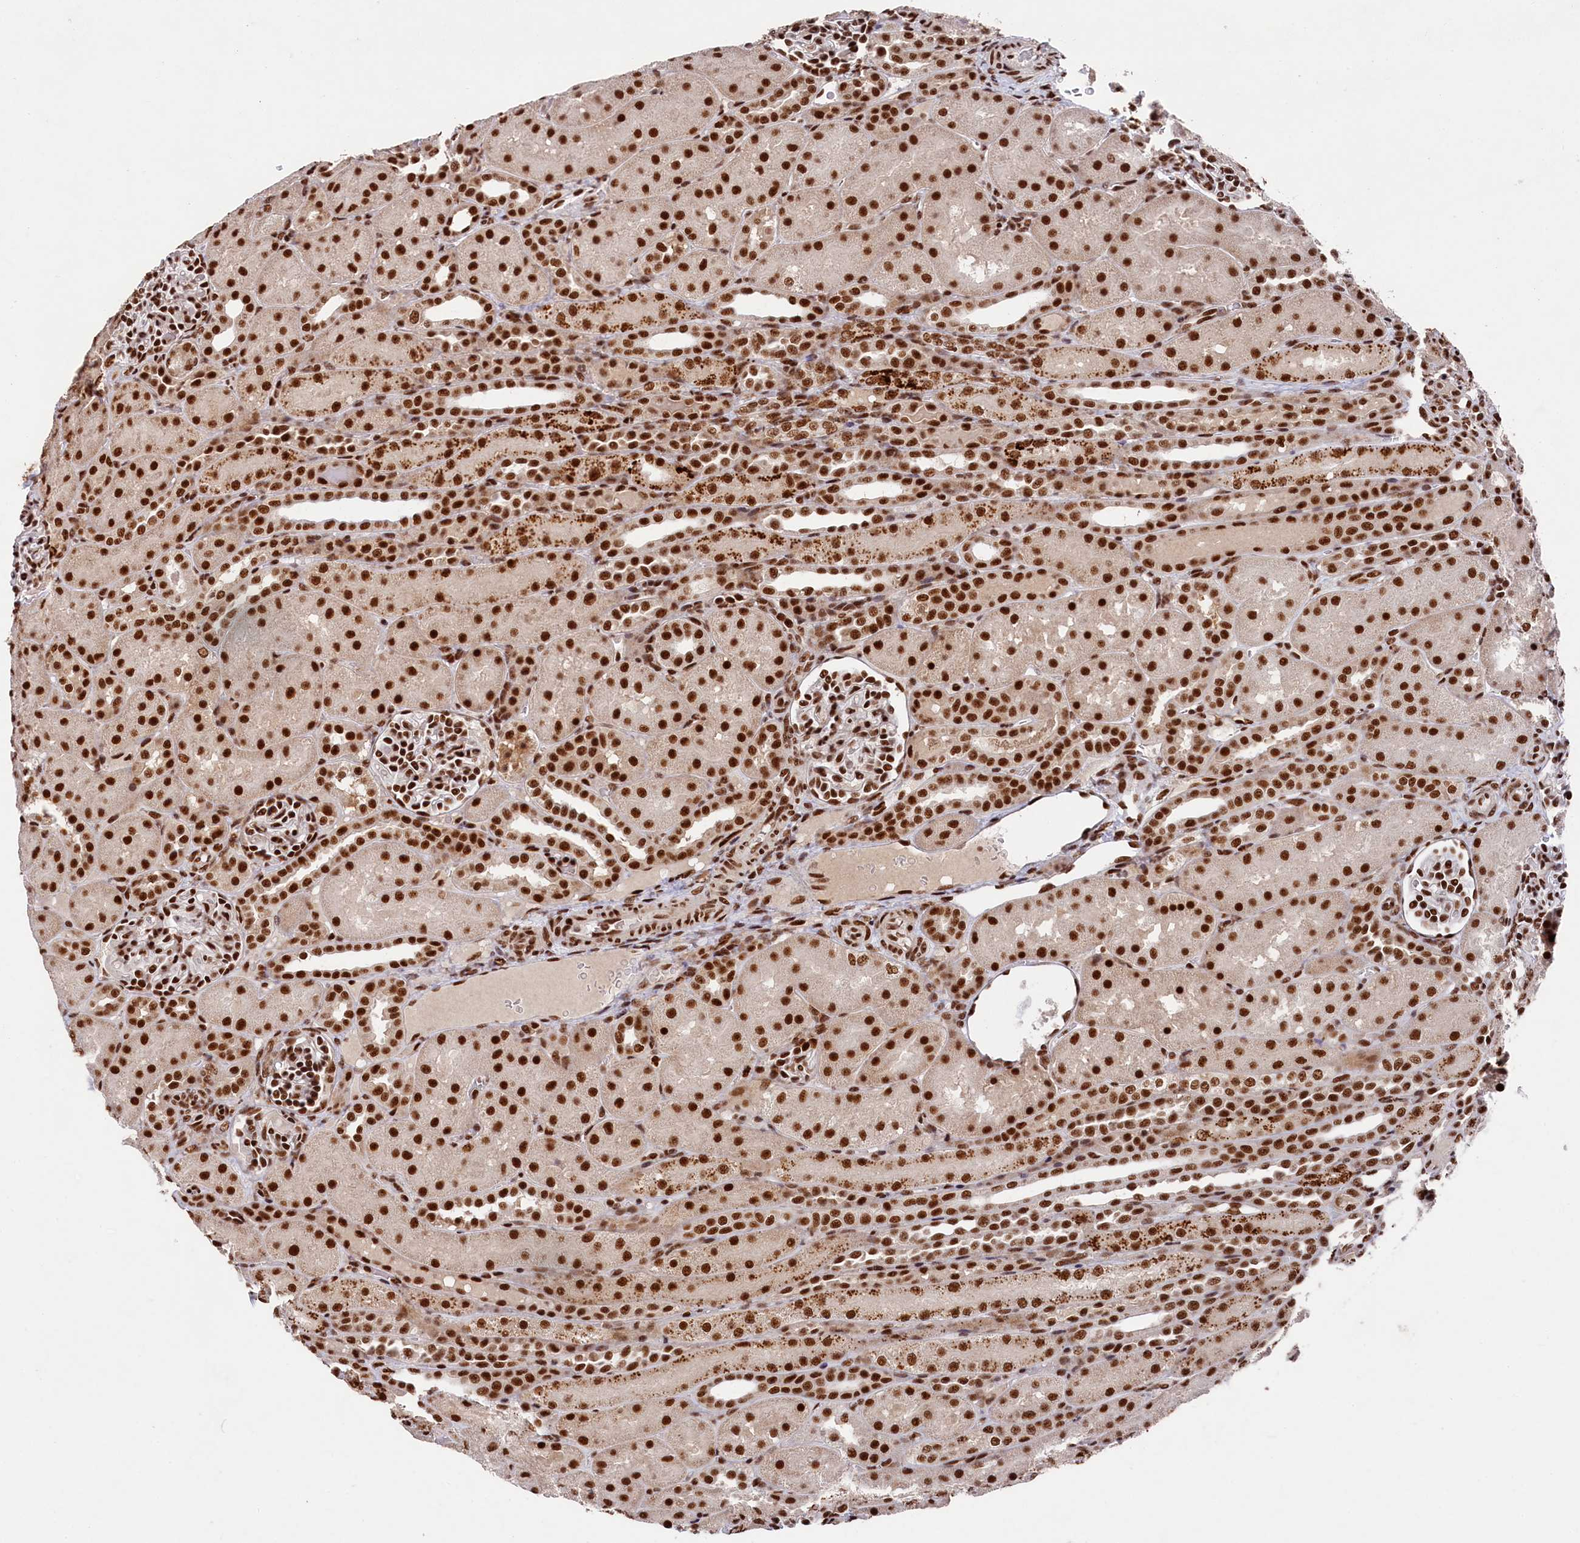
{"staining": {"intensity": "strong", "quantity": ">75%", "location": "nuclear"}, "tissue": "kidney", "cell_type": "Cells in glomeruli", "image_type": "normal", "snomed": [{"axis": "morphology", "description": "Normal tissue, NOS"}, {"axis": "topography", "description": "Kidney"}], "caption": "This is a micrograph of immunohistochemistry staining of benign kidney, which shows strong positivity in the nuclear of cells in glomeruli.", "gene": "PRPF31", "patient": {"sex": "male", "age": 1}}